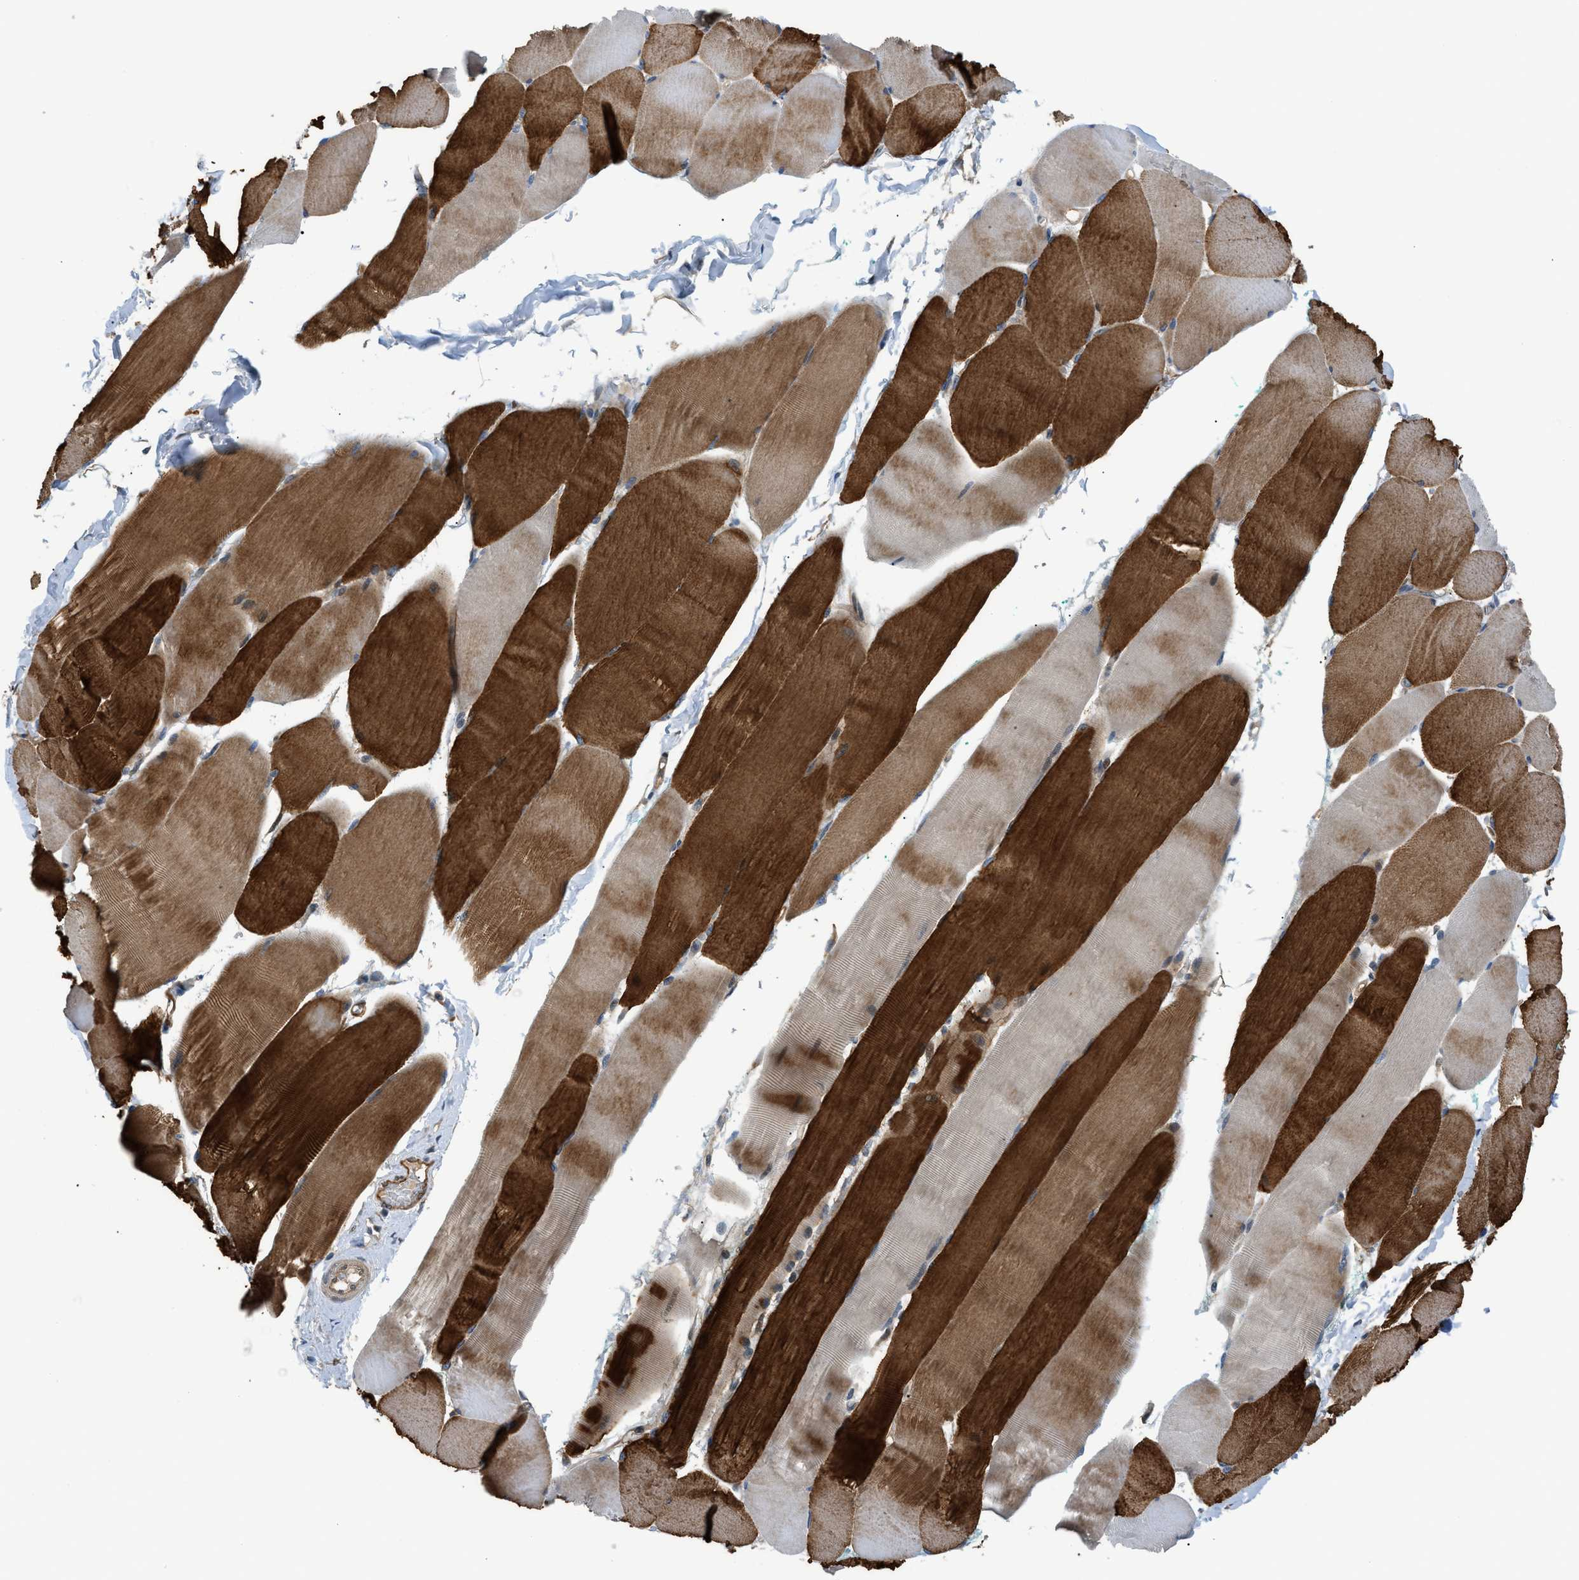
{"staining": {"intensity": "strong", "quantity": ">75%", "location": "cytoplasmic/membranous"}, "tissue": "skeletal muscle", "cell_type": "Myocytes", "image_type": "normal", "snomed": [{"axis": "morphology", "description": "Normal tissue, NOS"}, {"axis": "morphology", "description": "Squamous cell carcinoma, NOS"}, {"axis": "topography", "description": "Skeletal muscle"}], "caption": "Immunohistochemistry (IHC) of benign human skeletal muscle demonstrates high levels of strong cytoplasmic/membranous expression in approximately >75% of myocytes. Immunohistochemistry (IHC) stains the protein of interest in brown and the nuclei are stained blue.", "gene": "TRAK2", "patient": {"sex": "male", "age": 51}}